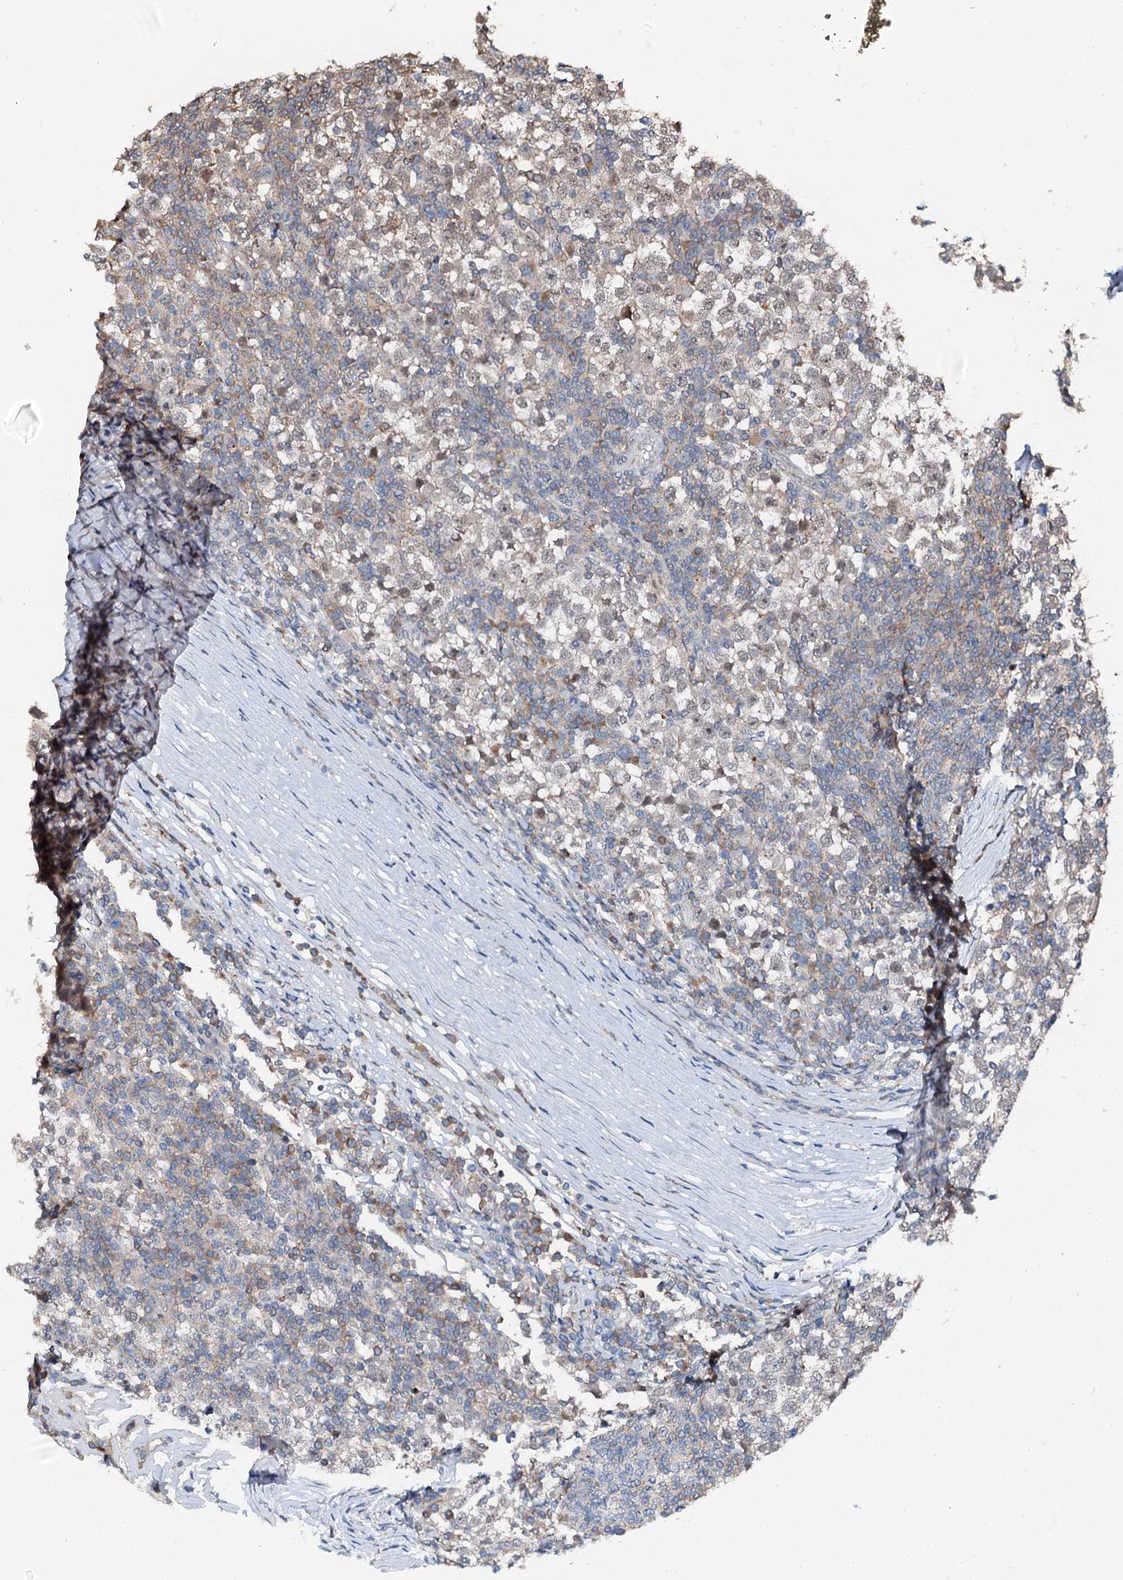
{"staining": {"intensity": "negative", "quantity": "none", "location": "none"}, "tissue": "testis cancer", "cell_type": "Tumor cells", "image_type": "cancer", "snomed": [{"axis": "morphology", "description": "Seminoma, NOS"}, {"axis": "topography", "description": "Testis"}], "caption": "Immunohistochemical staining of human seminoma (testis) displays no significant expression in tumor cells.", "gene": "FLYWCH1", "patient": {"sex": "male", "age": 65}}